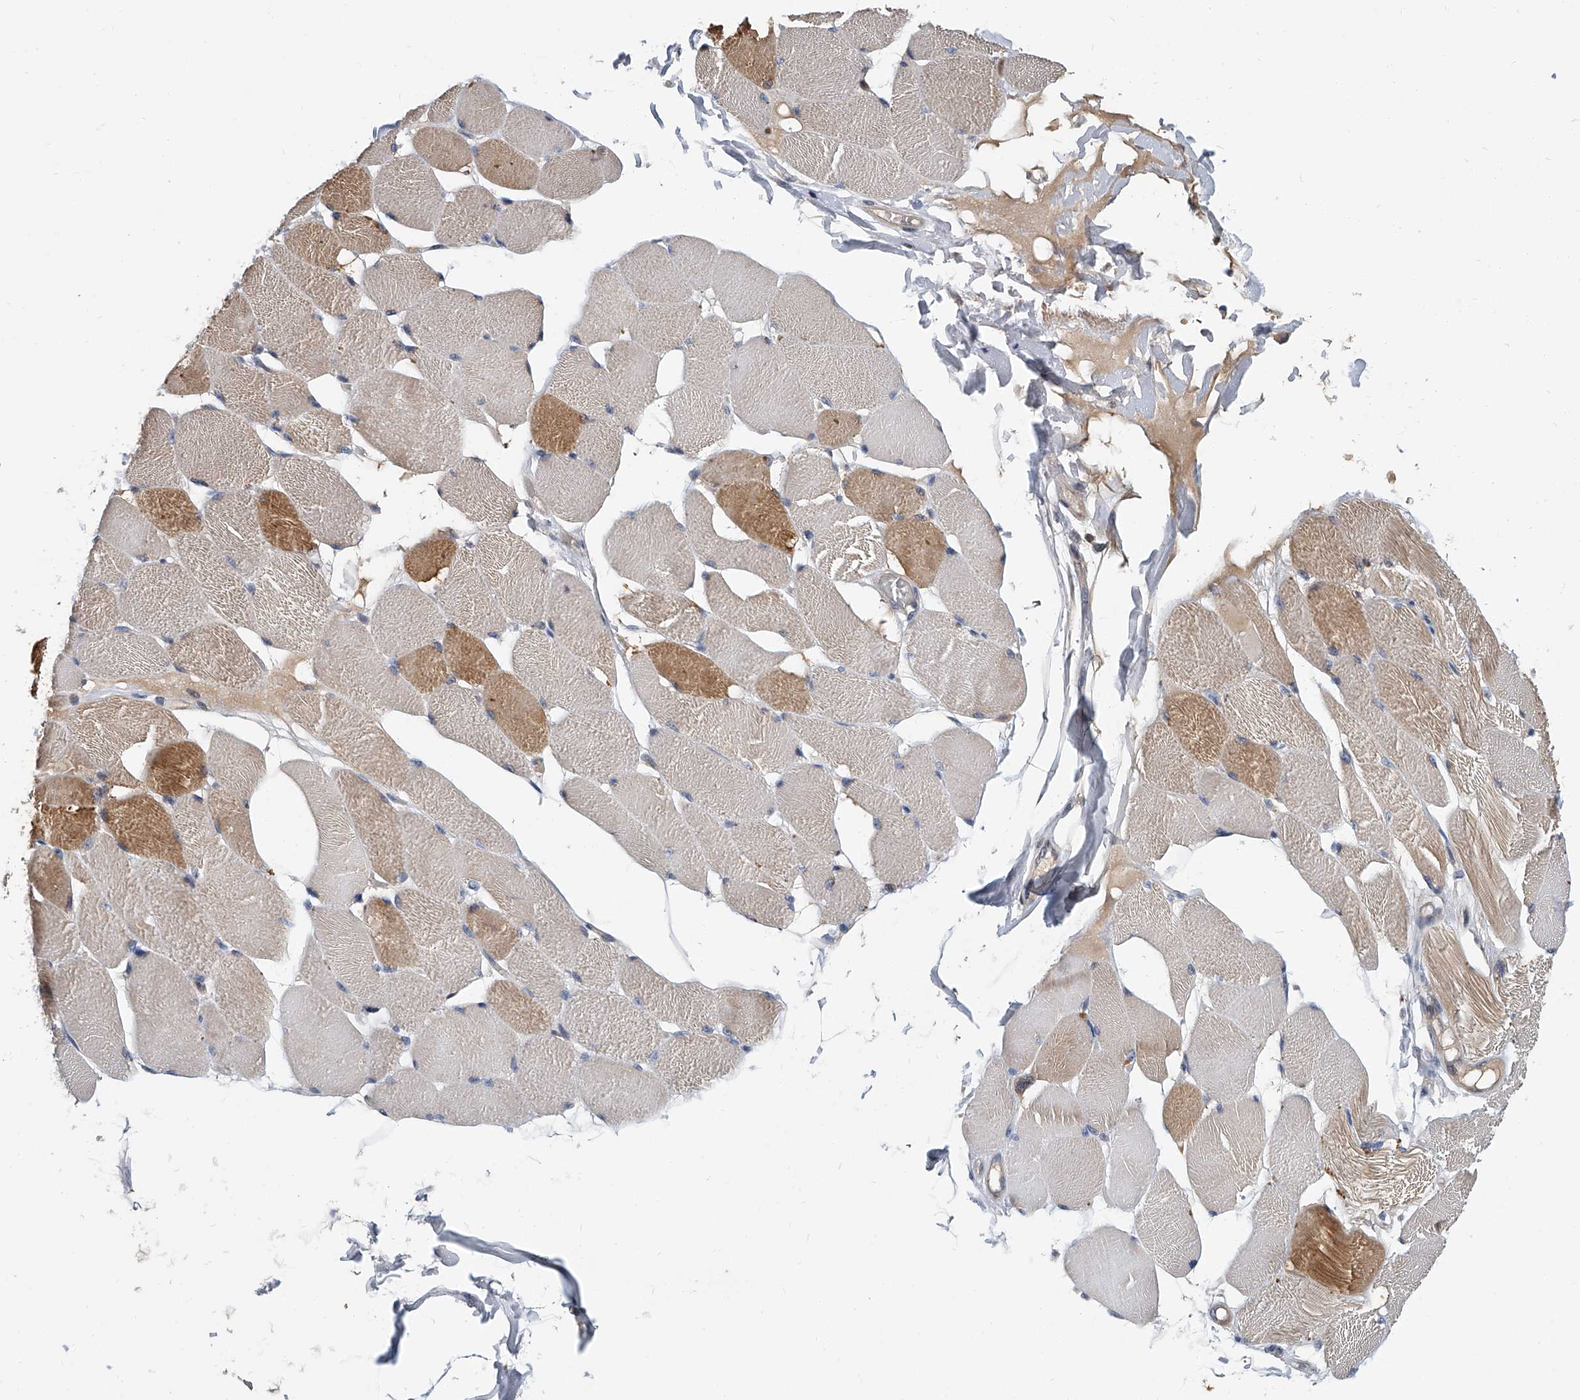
{"staining": {"intensity": "moderate", "quantity": "<25%", "location": "cytoplasmic/membranous"}, "tissue": "skeletal muscle", "cell_type": "Myocytes", "image_type": "normal", "snomed": [{"axis": "morphology", "description": "Normal tissue, NOS"}, {"axis": "topography", "description": "Skin"}, {"axis": "topography", "description": "Skeletal muscle"}], "caption": "The immunohistochemical stain labels moderate cytoplasmic/membranous staining in myocytes of normal skeletal muscle.", "gene": "CD200", "patient": {"sex": "male", "age": 83}}